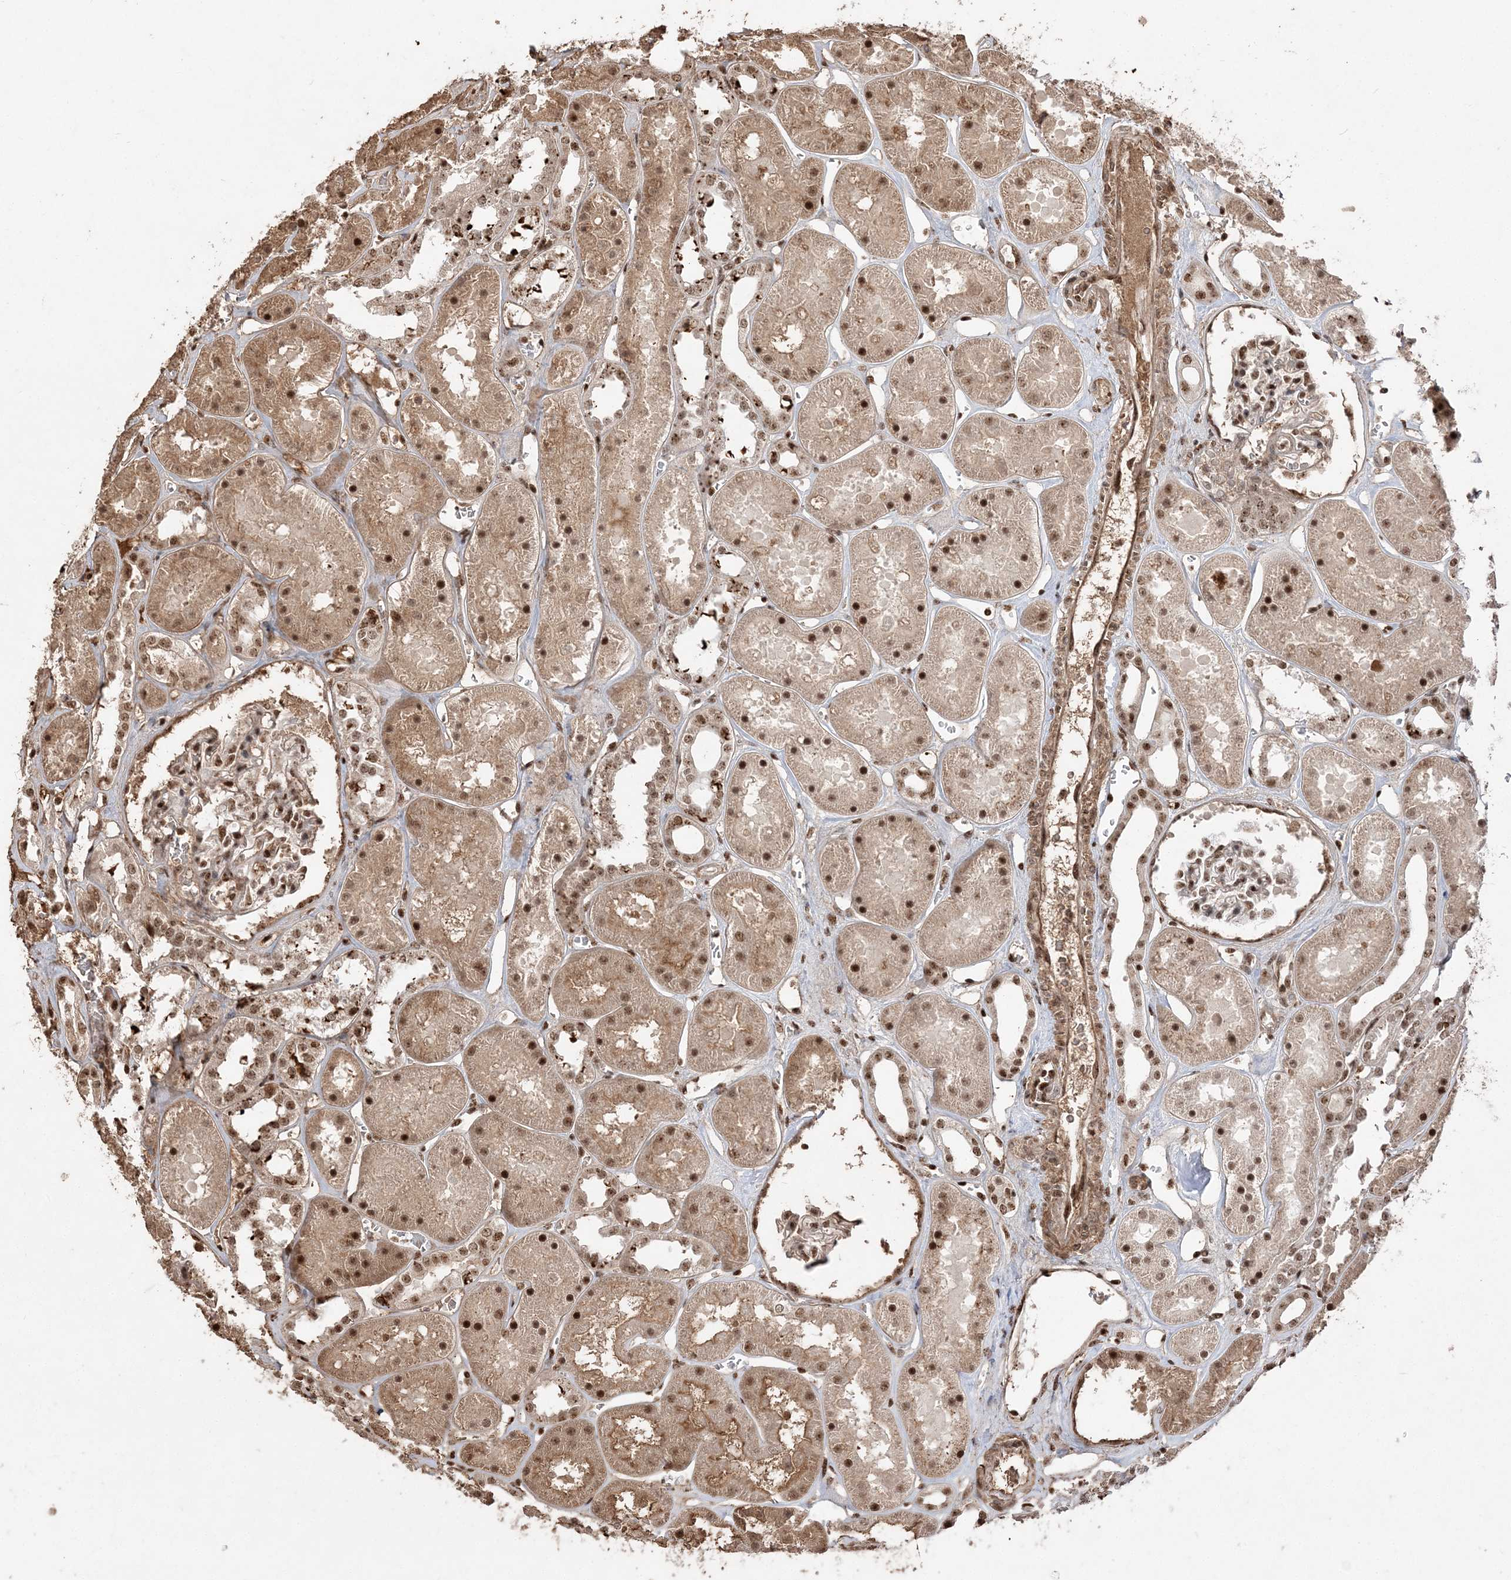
{"staining": {"intensity": "moderate", "quantity": ">75%", "location": "nuclear"}, "tissue": "kidney", "cell_type": "Cells in glomeruli", "image_type": "normal", "snomed": [{"axis": "morphology", "description": "Normal tissue, NOS"}, {"axis": "topography", "description": "Kidney"}], "caption": "Moderate nuclear staining for a protein is present in about >75% of cells in glomeruli of normal kidney using immunohistochemistry.", "gene": "RBM17", "patient": {"sex": "female", "age": 41}}